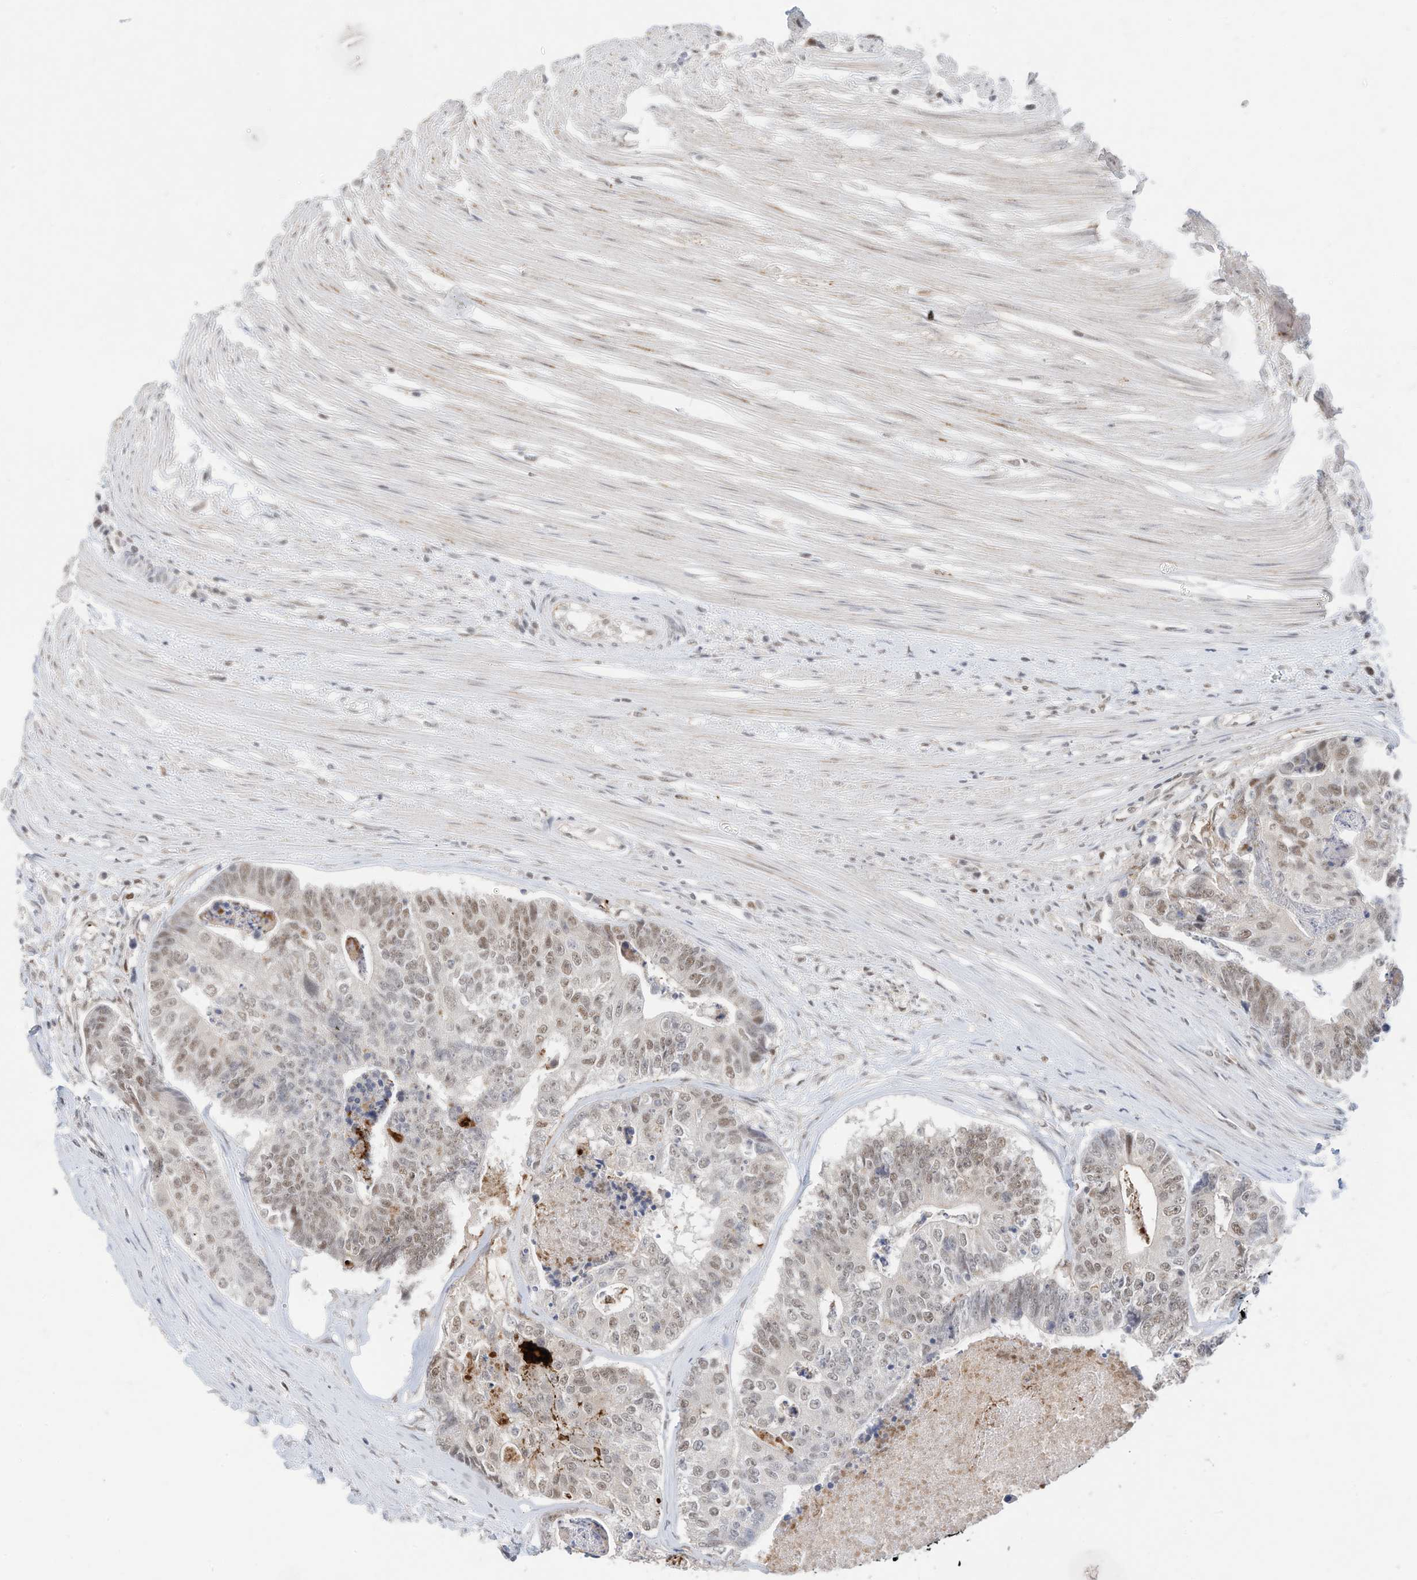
{"staining": {"intensity": "moderate", "quantity": "<25%", "location": "nuclear"}, "tissue": "colorectal cancer", "cell_type": "Tumor cells", "image_type": "cancer", "snomed": [{"axis": "morphology", "description": "Adenocarcinoma, NOS"}, {"axis": "topography", "description": "Colon"}], "caption": "Approximately <25% of tumor cells in human colorectal cancer reveal moderate nuclear protein positivity as visualized by brown immunohistochemical staining.", "gene": "OGT", "patient": {"sex": "female", "age": 67}}